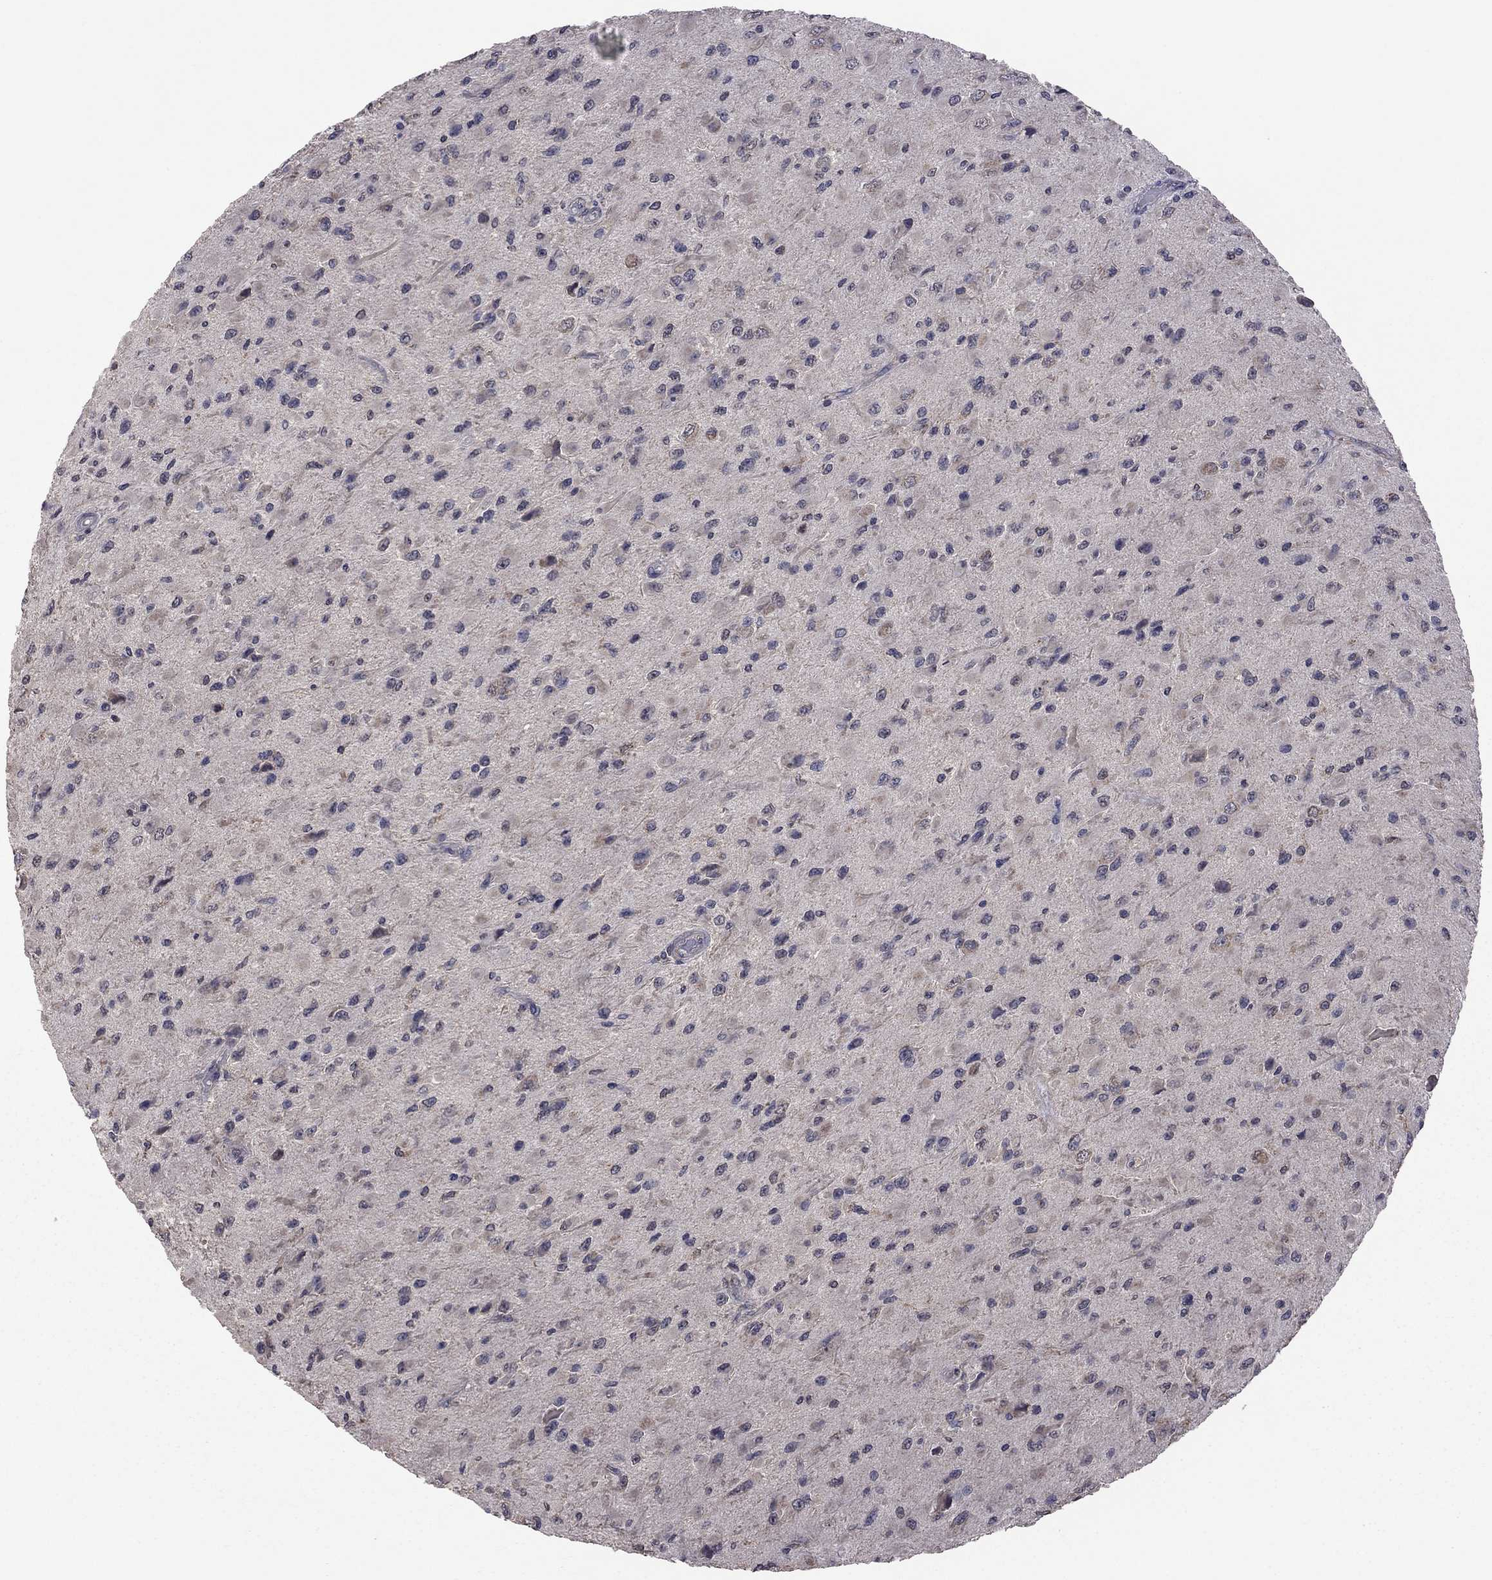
{"staining": {"intensity": "negative", "quantity": "none", "location": "none"}, "tissue": "glioma", "cell_type": "Tumor cells", "image_type": "cancer", "snomed": [{"axis": "morphology", "description": "Glioma, malignant, High grade"}, {"axis": "topography", "description": "Cerebral cortex"}], "caption": "A histopathology image of glioma stained for a protein demonstrates no brown staining in tumor cells. (IHC, brightfield microscopy, high magnification).", "gene": "TSNARE1", "patient": {"sex": "male", "age": 35}}